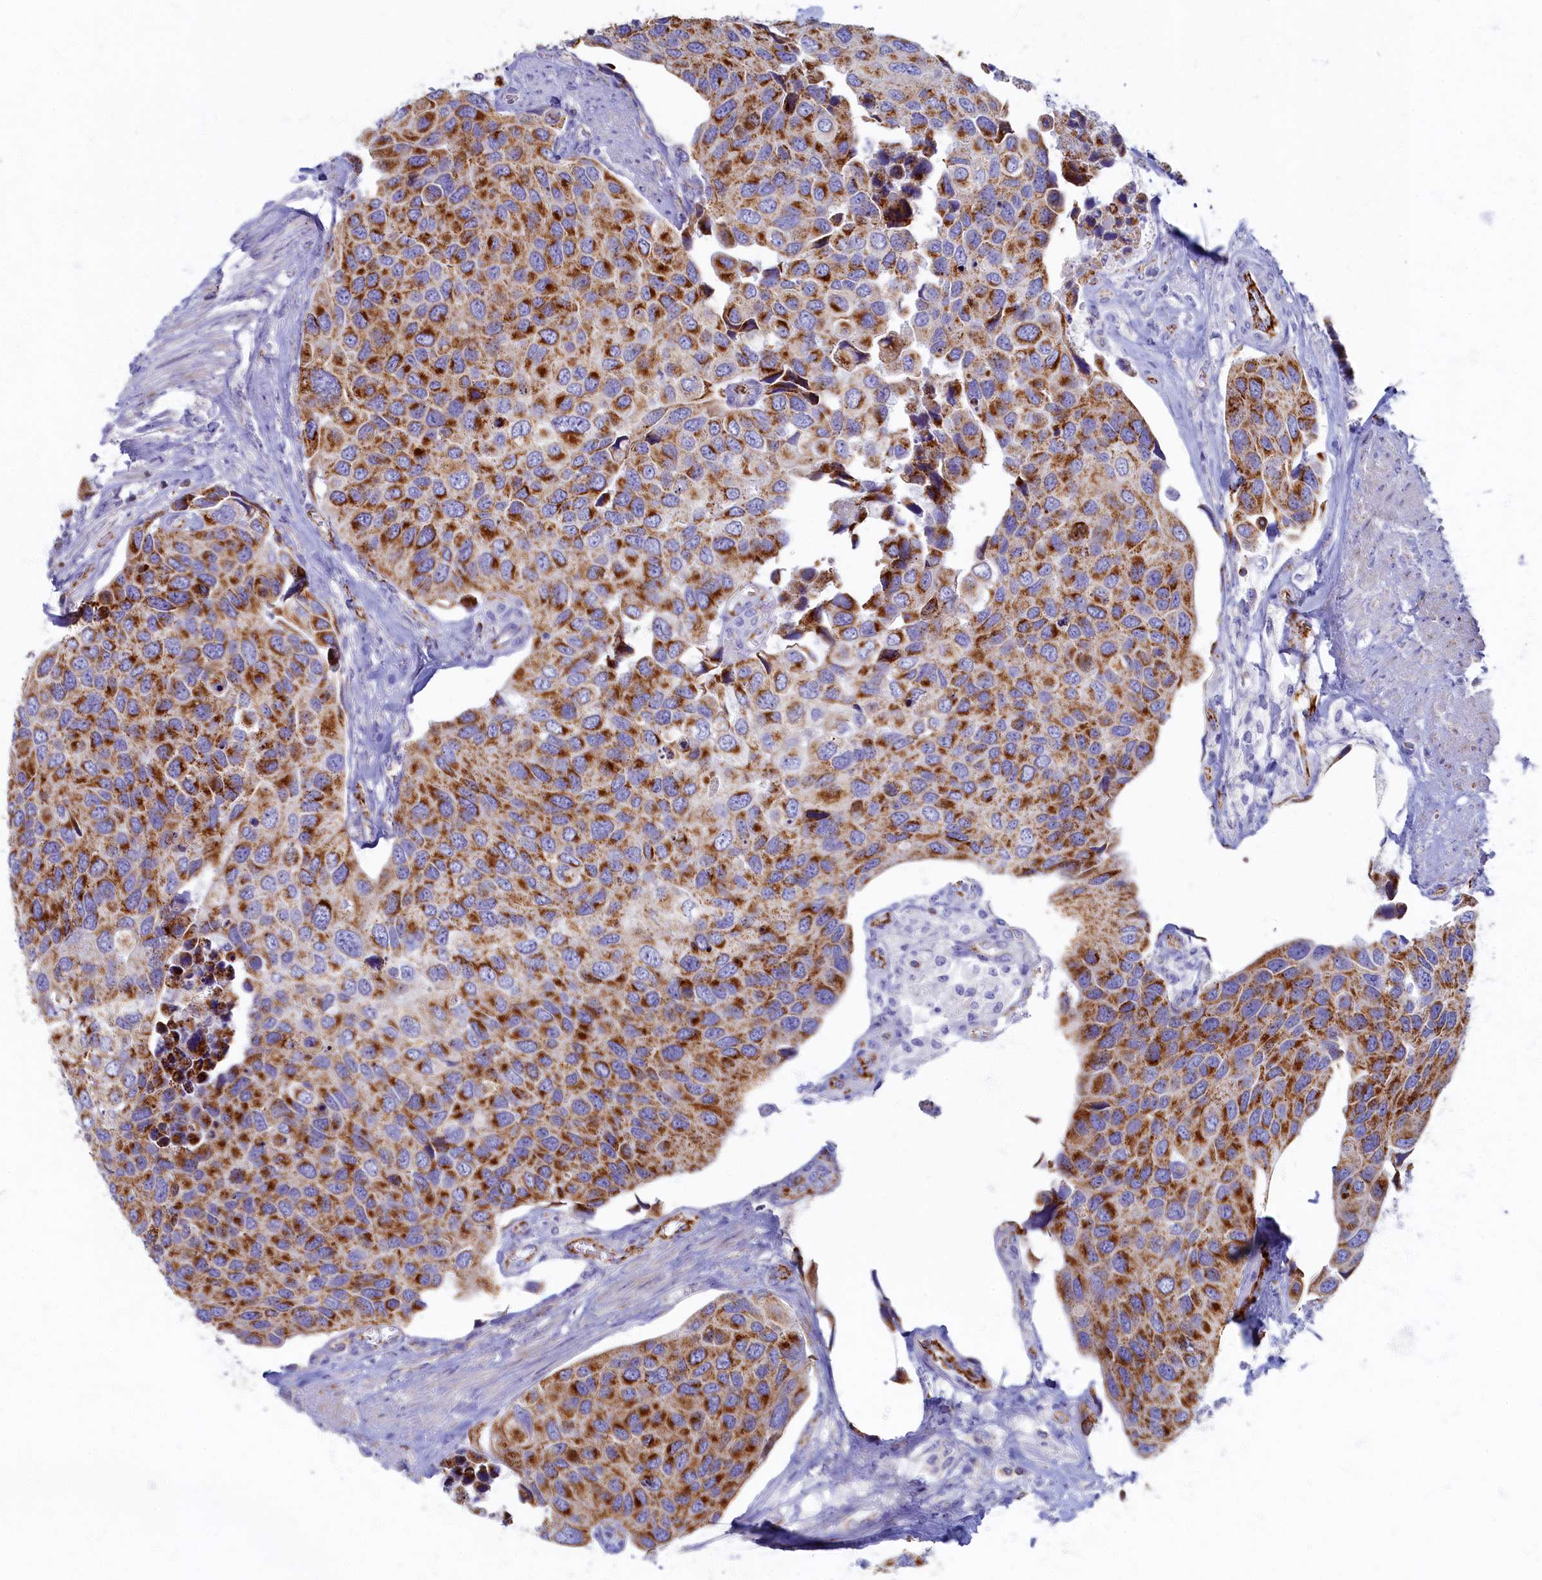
{"staining": {"intensity": "strong", "quantity": ">75%", "location": "cytoplasmic/membranous"}, "tissue": "urothelial cancer", "cell_type": "Tumor cells", "image_type": "cancer", "snomed": [{"axis": "morphology", "description": "Urothelial carcinoma, High grade"}, {"axis": "topography", "description": "Urinary bladder"}], "caption": "Protein expression analysis of human urothelial carcinoma (high-grade) reveals strong cytoplasmic/membranous positivity in about >75% of tumor cells.", "gene": "OCIAD2", "patient": {"sex": "male", "age": 74}}